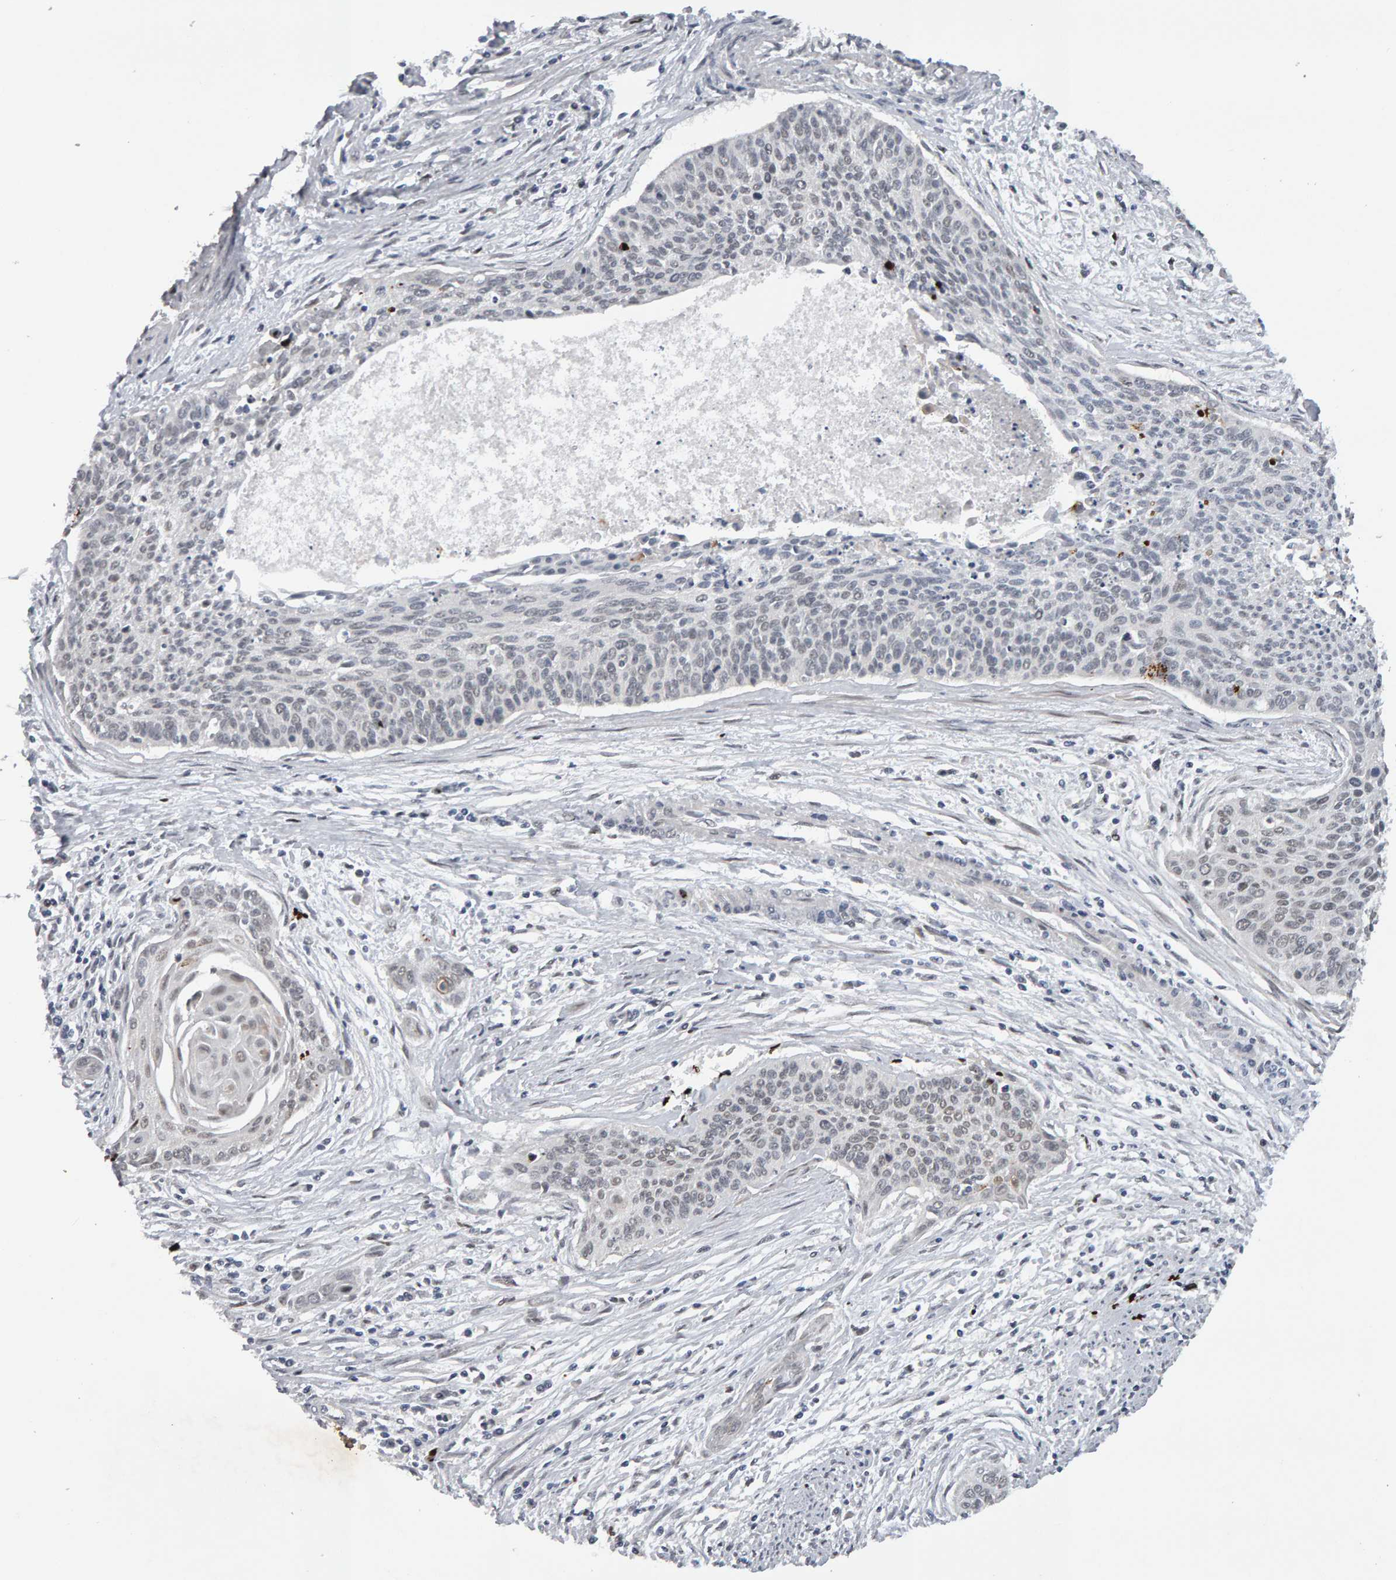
{"staining": {"intensity": "negative", "quantity": "none", "location": "none"}, "tissue": "cervical cancer", "cell_type": "Tumor cells", "image_type": "cancer", "snomed": [{"axis": "morphology", "description": "Squamous cell carcinoma, NOS"}, {"axis": "topography", "description": "Cervix"}], "caption": "This is a photomicrograph of immunohistochemistry (IHC) staining of squamous cell carcinoma (cervical), which shows no expression in tumor cells.", "gene": "IPO8", "patient": {"sex": "female", "age": 55}}